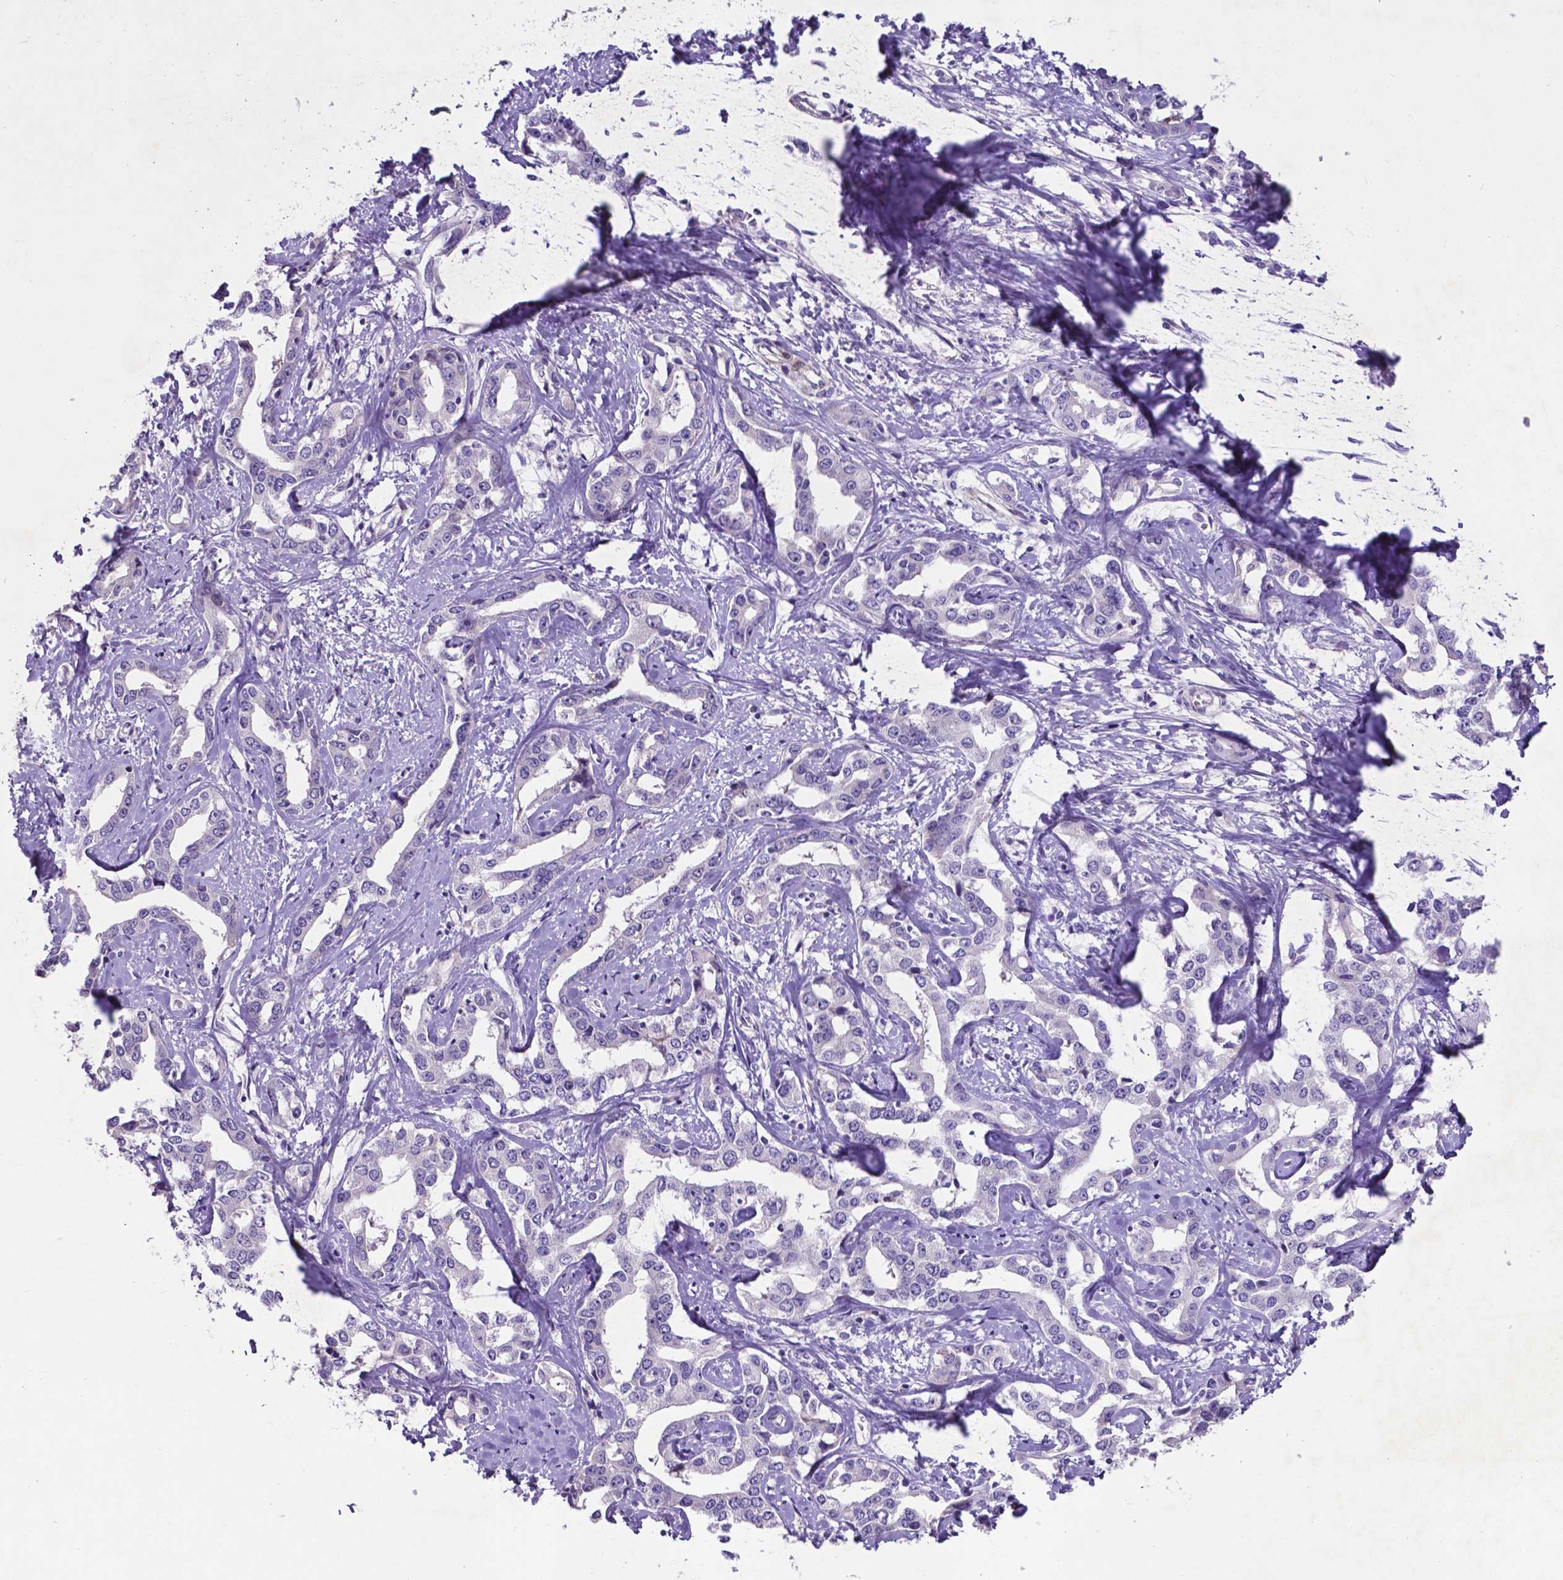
{"staining": {"intensity": "negative", "quantity": "none", "location": "none"}, "tissue": "liver cancer", "cell_type": "Tumor cells", "image_type": "cancer", "snomed": [{"axis": "morphology", "description": "Cholangiocarcinoma"}, {"axis": "topography", "description": "Liver"}], "caption": "Liver cancer (cholangiocarcinoma) was stained to show a protein in brown. There is no significant expression in tumor cells.", "gene": "PFKFB4", "patient": {"sex": "male", "age": 59}}